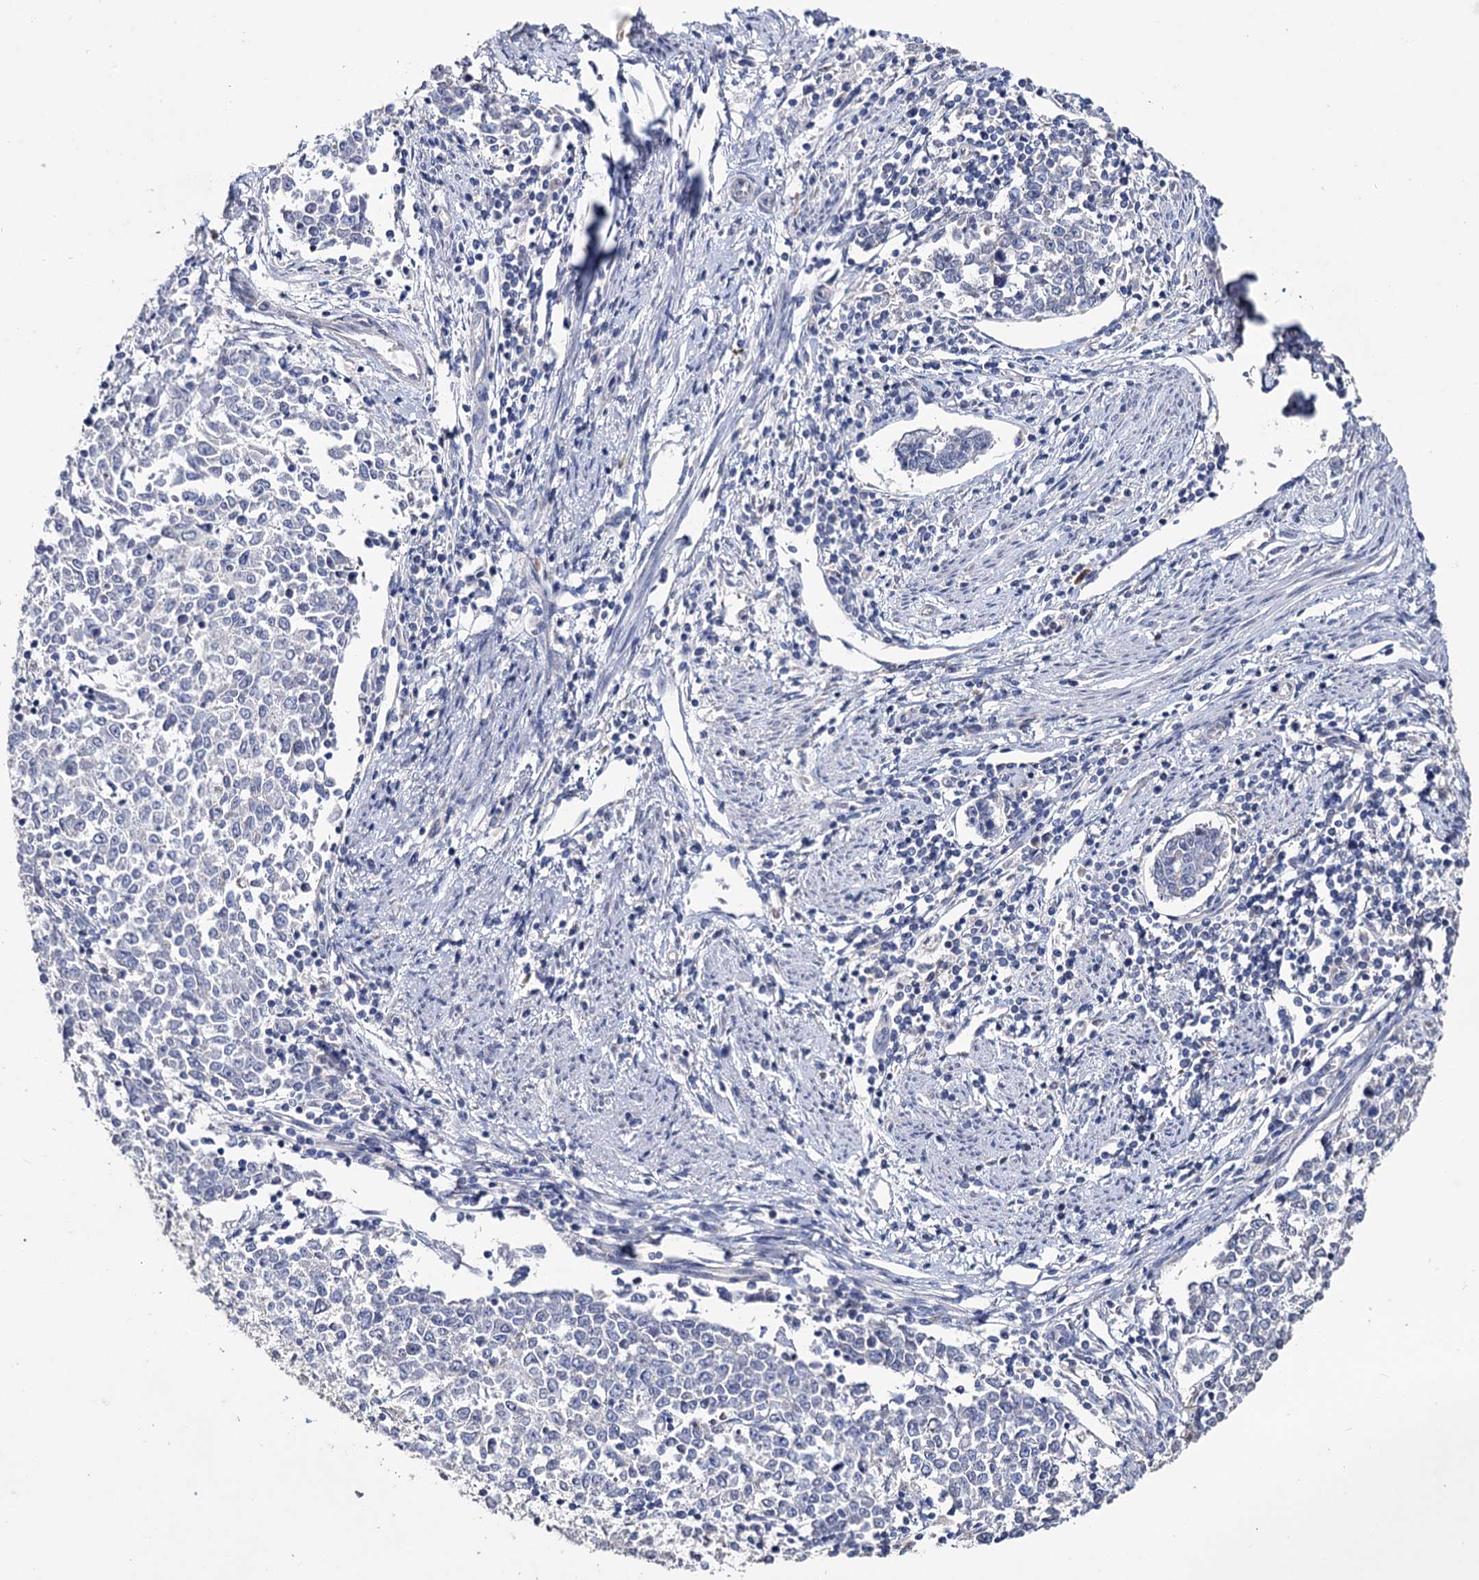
{"staining": {"intensity": "negative", "quantity": "none", "location": "none"}, "tissue": "endometrial cancer", "cell_type": "Tumor cells", "image_type": "cancer", "snomed": [{"axis": "morphology", "description": "Adenocarcinoma, NOS"}, {"axis": "topography", "description": "Endometrium"}], "caption": "A histopathology image of human endometrial cancer is negative for staining in tumor cells. (DAB immunohistochemistry with hematoxylin counter stain).", "gene": "EPB41L5", "patient": {"sex": "female", "age": 50}}